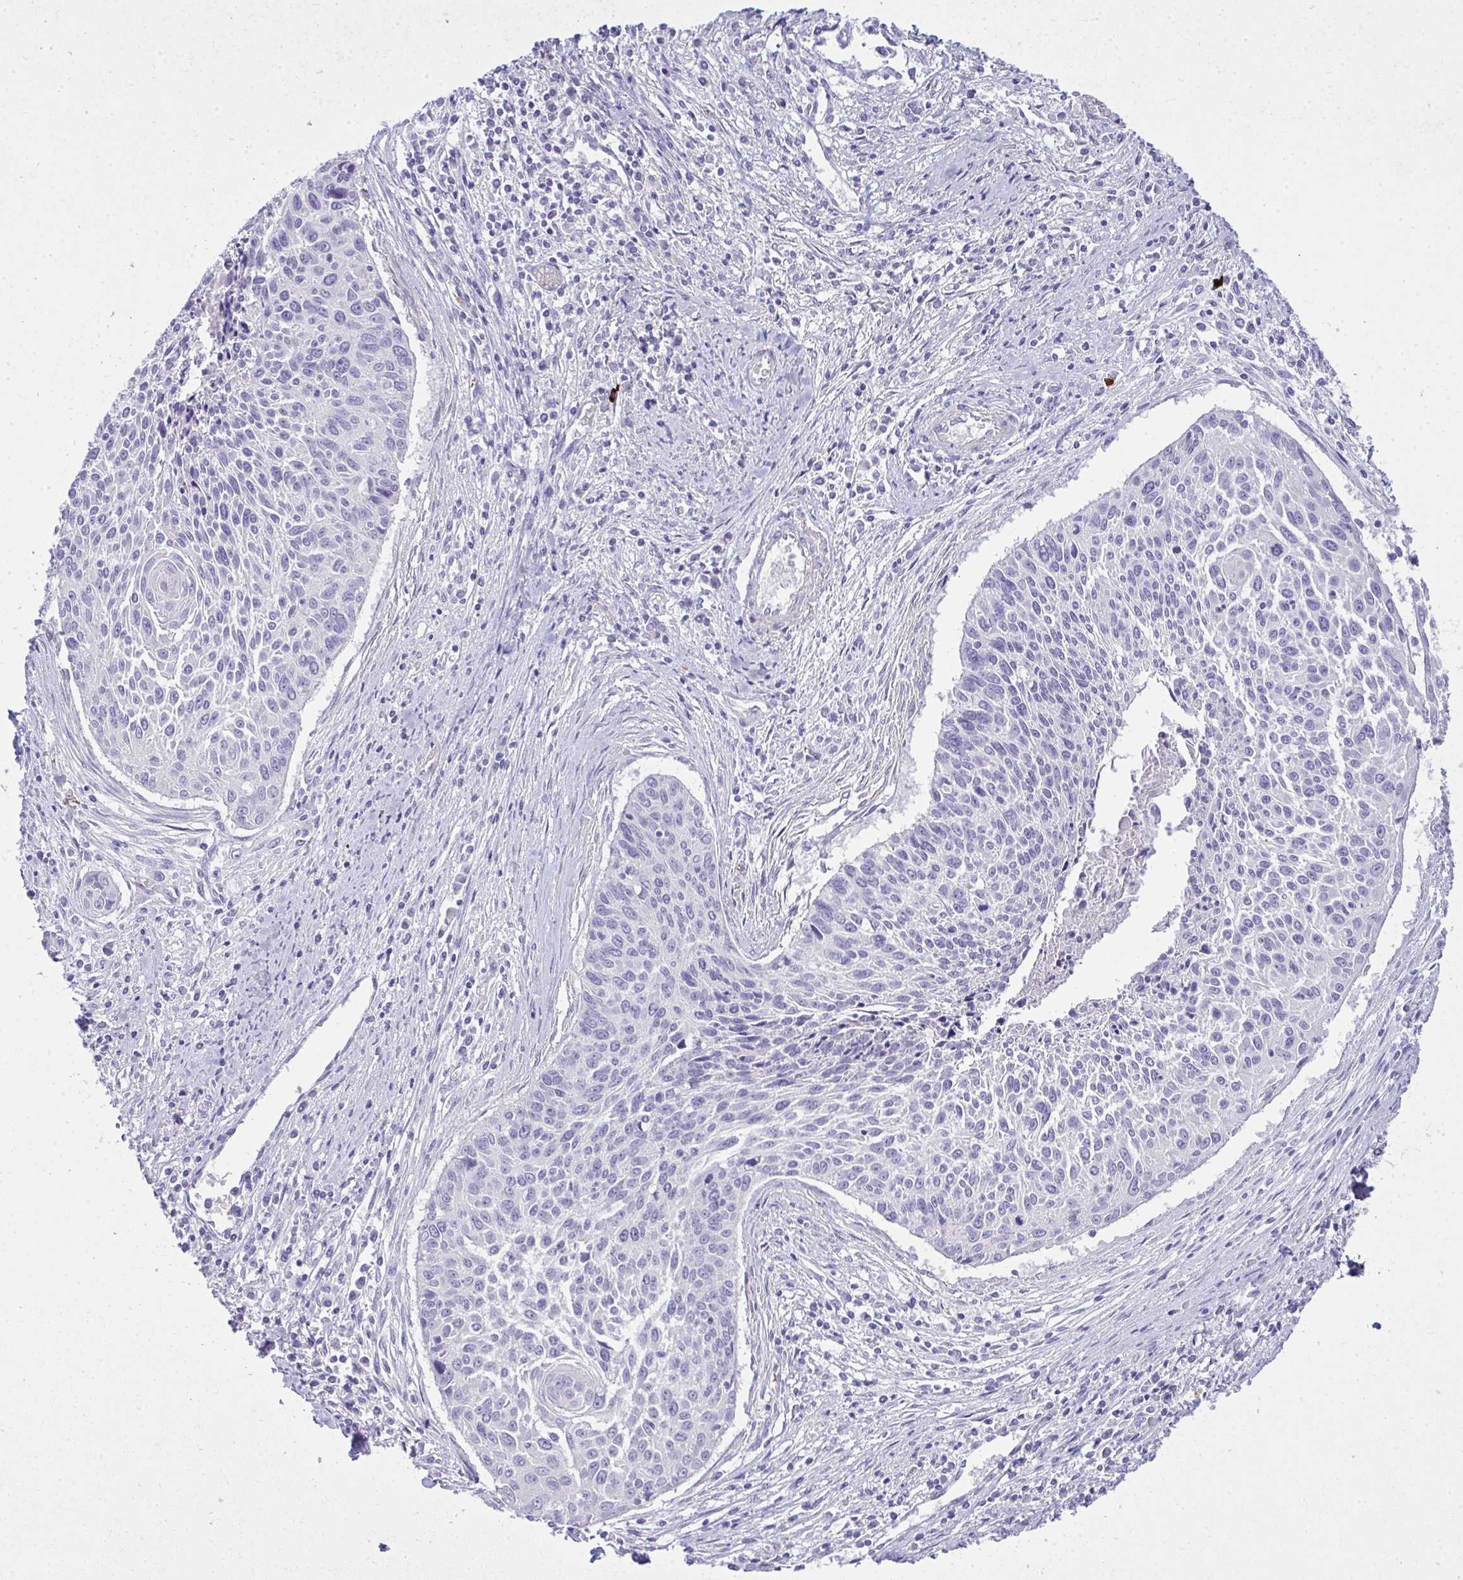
{"staining": {"intensity": "negative", "quantity": "none", "location": "none"}, "tissue": "cervical cancer", "cell_type": "Tumor cells", "image_type": "cancer", "snomed": [{"axis": "morphology", "description": "Squamous cell carcinoma, NOS"}, {"axis": "topography", "description": "Cervix"}], "caption": "Tumor cells are negative for brown protein staining in cervical cancer (squamous cell carcinoma).", "gene": "SPTB", "patient": {"sex": "female", "age": 55}}